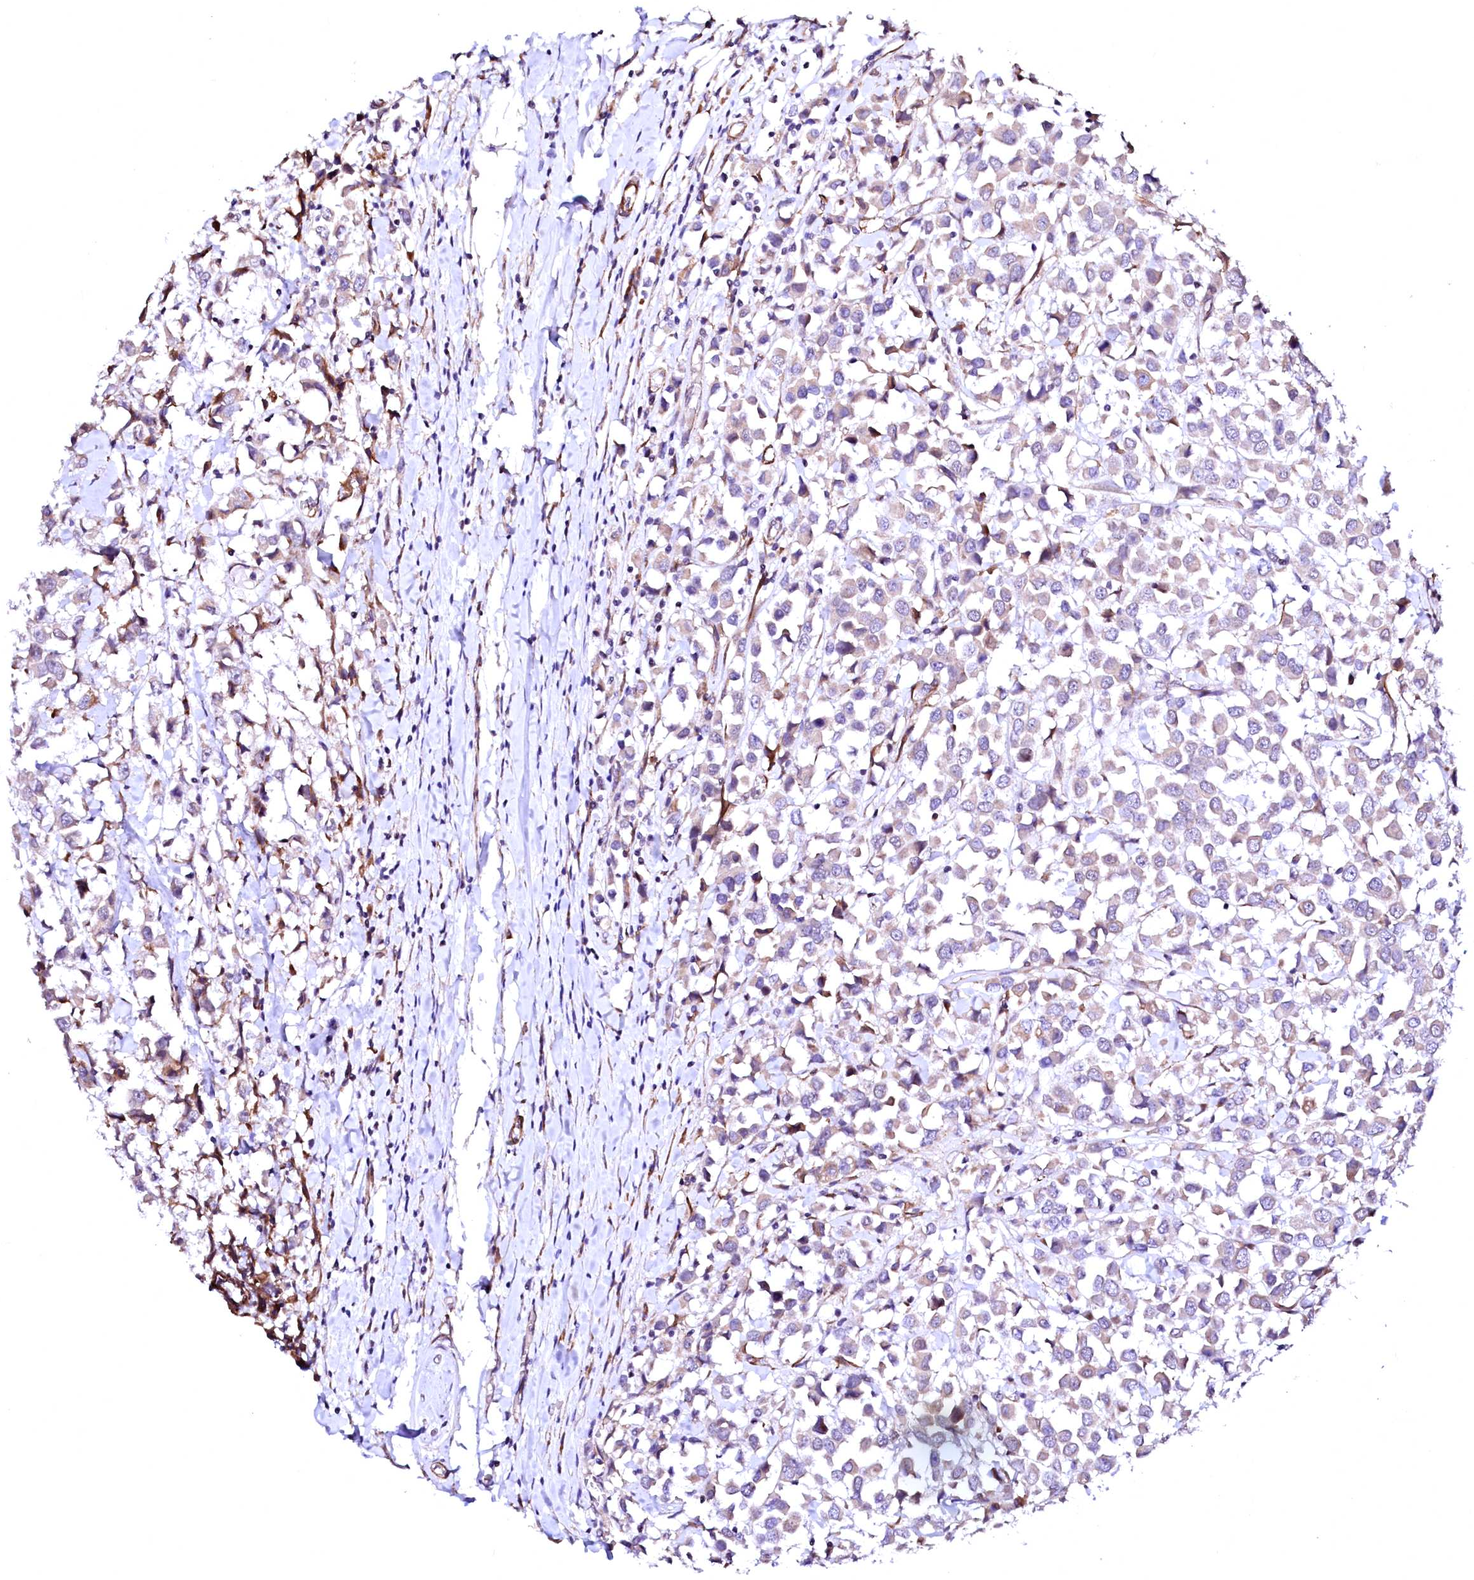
{"staining": {"intensity": "weak", "quantity": "<25%", "location": "cytoplasmic/membranous"}, "tissue": "breast cancer", "cell_type": "Tumor cells", "image_type": "cancer", "snomed": [{"axis": "morphology", "description": "Duct carcinoma"}, {"axis": "topography", "description": "Breast"}], "caption": "The photomicrograph shows no significant positivity in tumor cells of breast intraductal carcinoma. Nuclei are stained in blue.", "gene": "GPR176", "patient": {"sex": "female", "age": 61}}